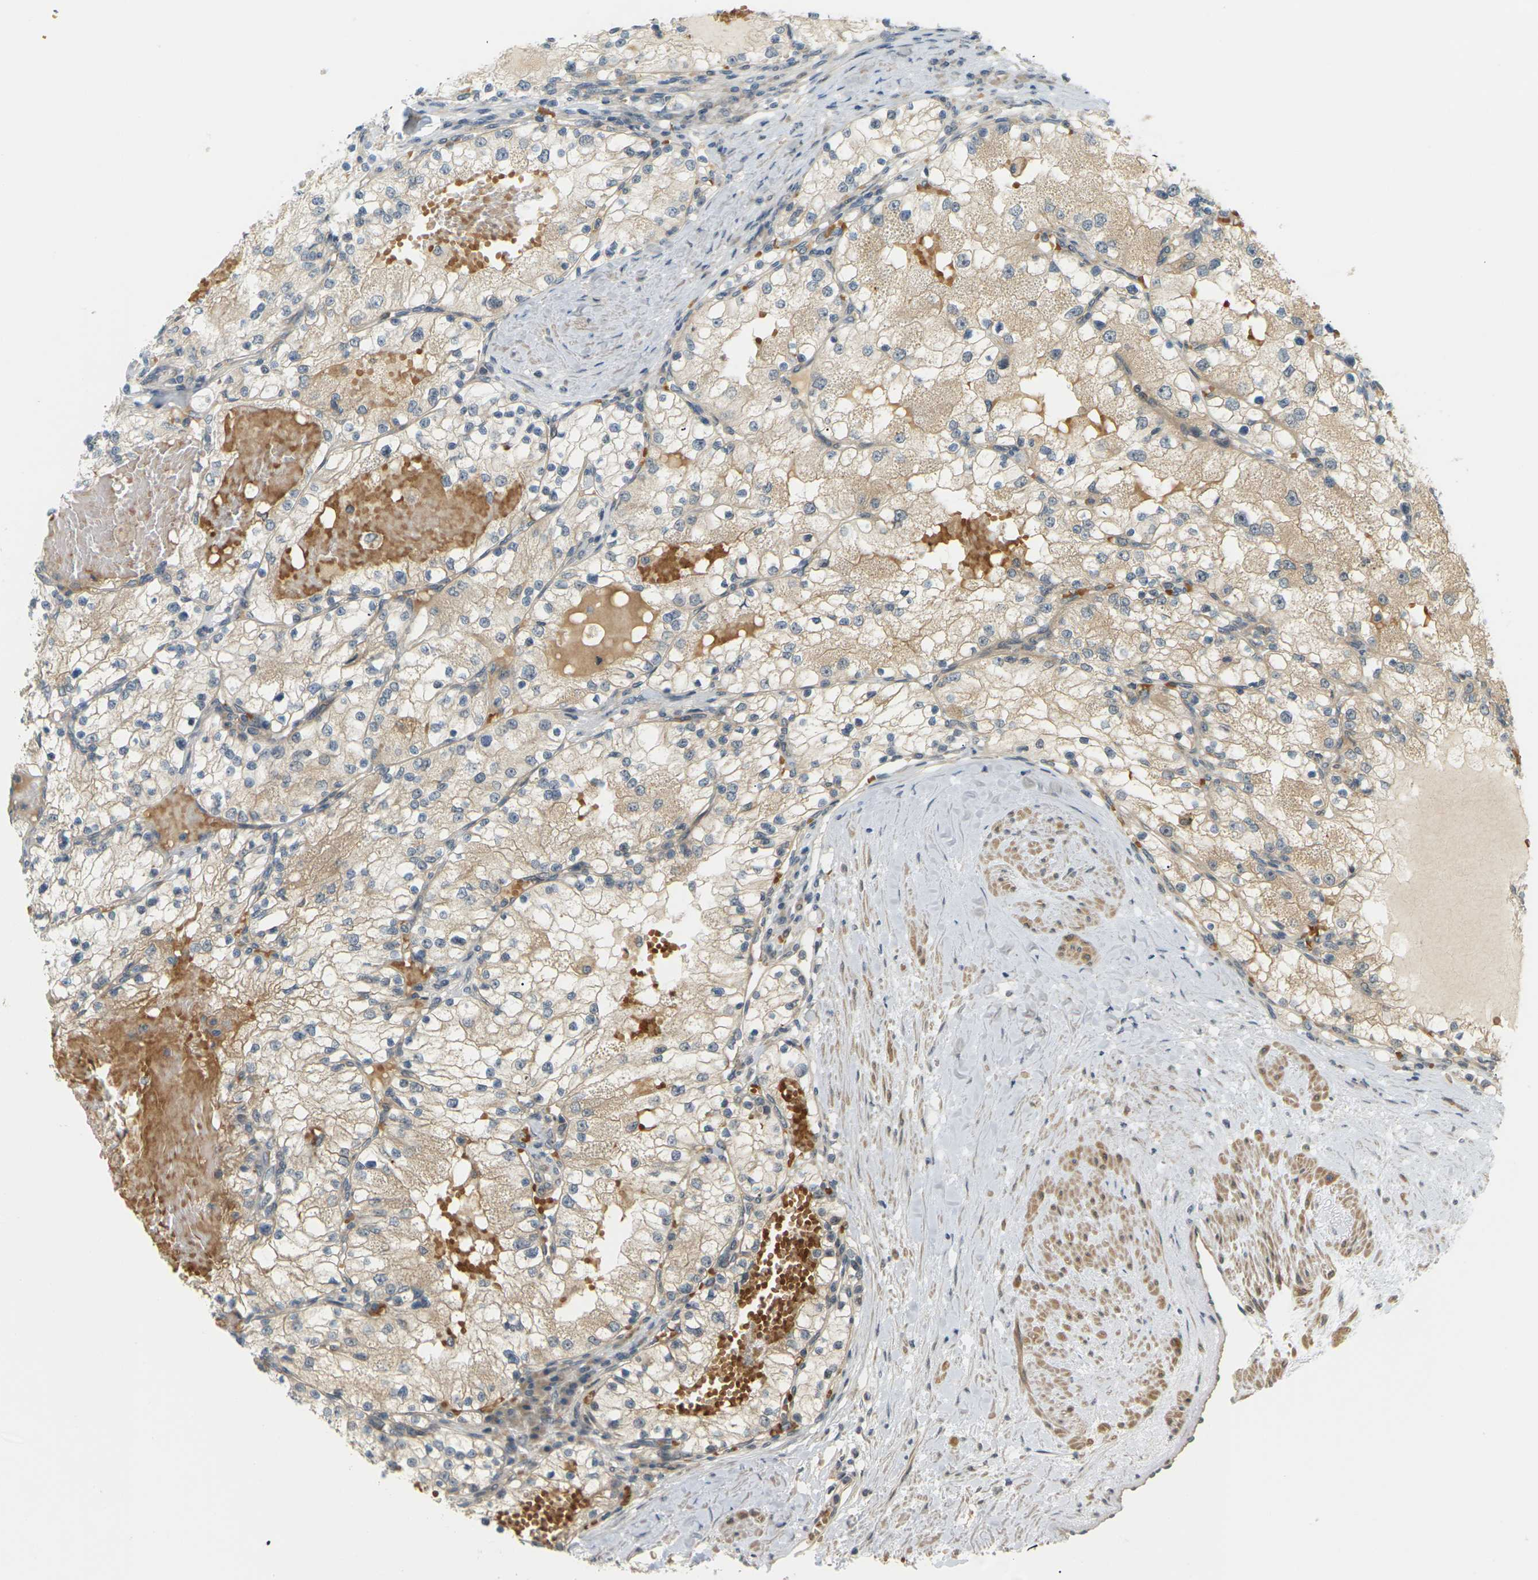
{"staining": {"intensity": "moderate", "quantity": ">75%", "location": "cytoplasmic/membranous"}, "tissue": "renal cancer", "cell_type": "Tumor cells", "image_type": "cancer", "snomed": [{"axis": "morphology", "description": "Adenocarcinoma, NOS"}, {"axis": "topography", "description": "Kidney"}], "caption": "IHC staining of renal adenocarcinoma, which displays medium levels of moderate cytoplasmic/membranous staining in approximately >75% of tumor cells indicating moderate cytoplasmic/membranous protein positivity. The staining was performed using DAB (brown) for protein detection and nuclei were counterstained in hematoxylin (blue).", "gene": "SOCS6", "patient": {"sex": "male", "age": 68}}